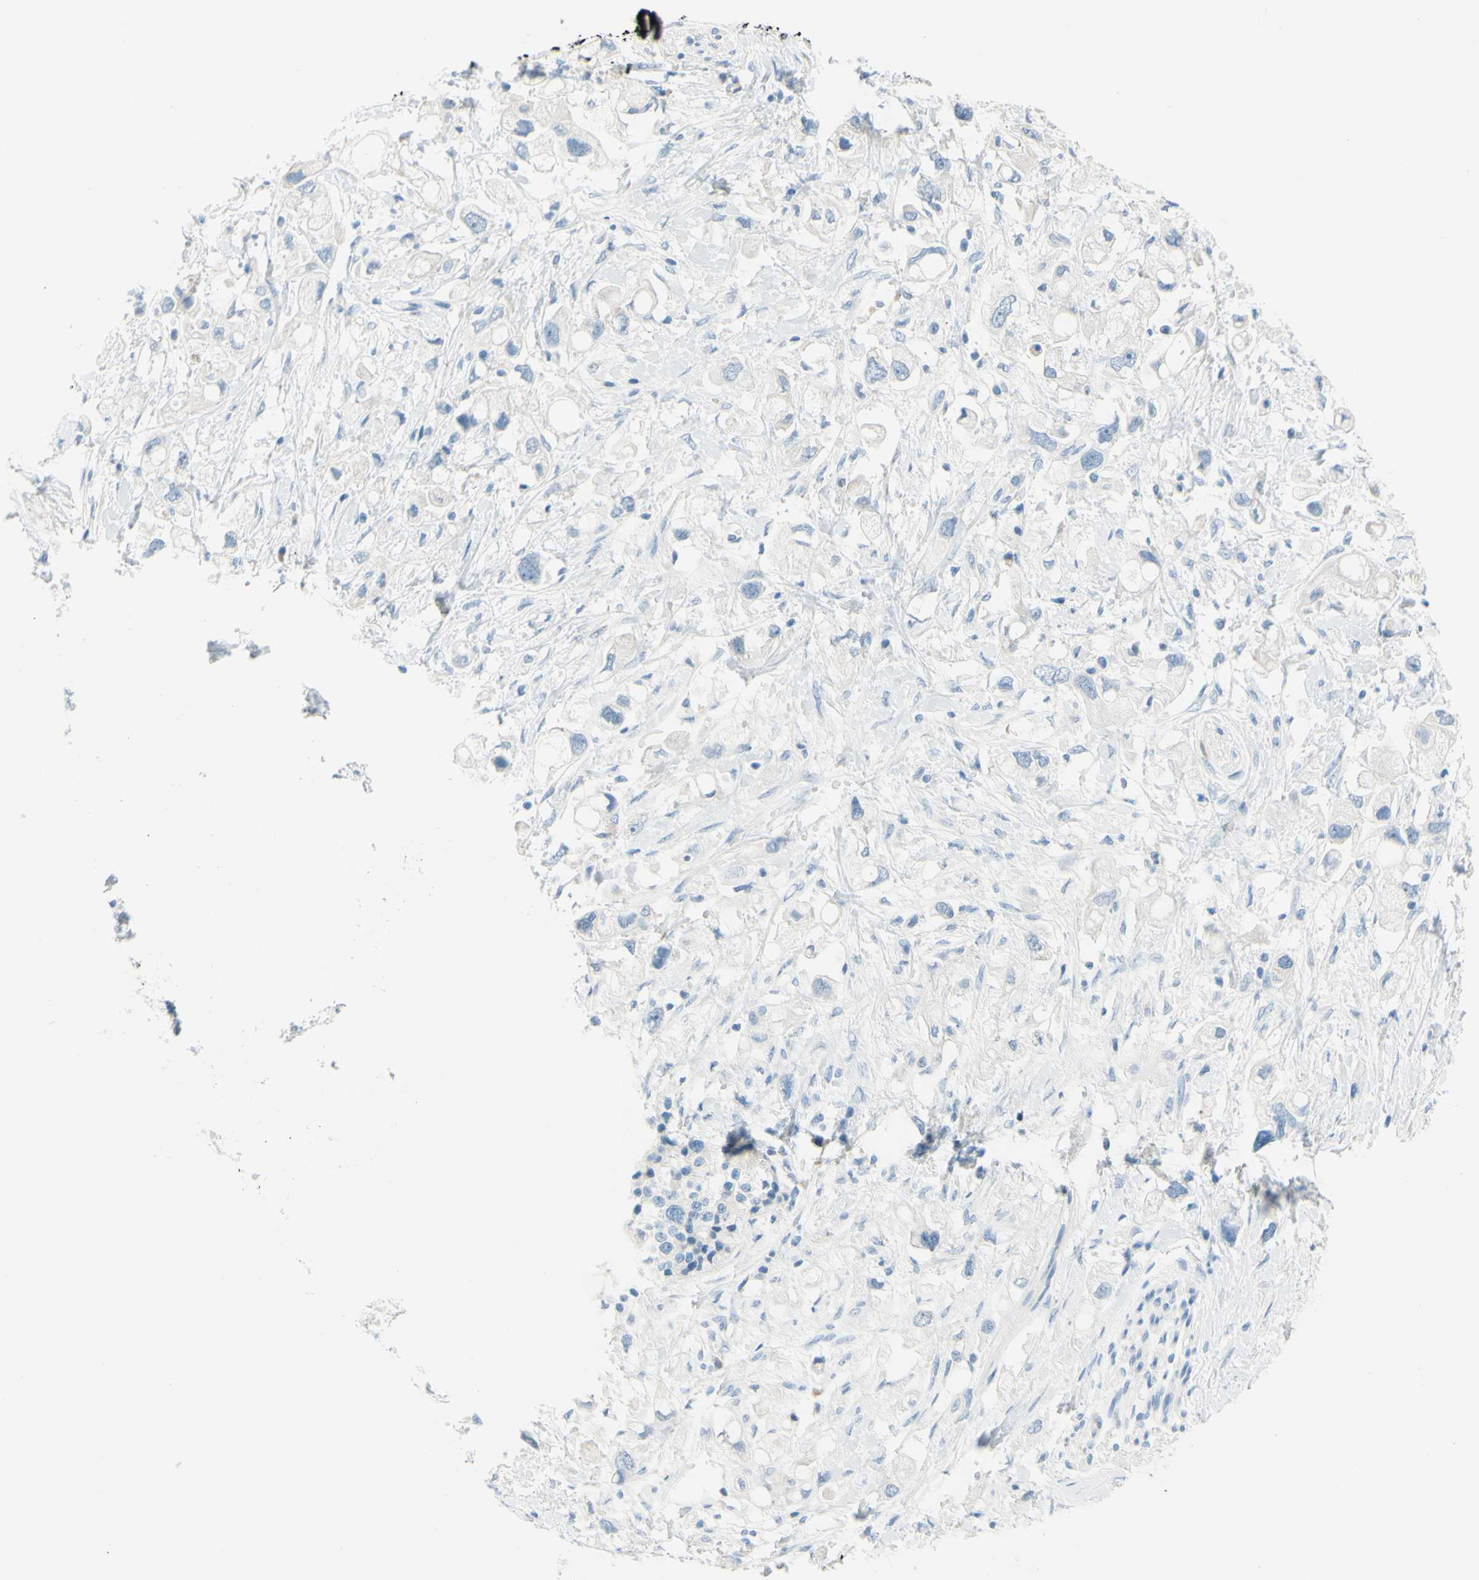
{"staining": {"intensity": "negative", "quantity": "none", "location": "none"}, "tissue": "pancreatic cancer", "cell_type": "Tumor cells", "image_type": "cancer", "snomed": [{"axis": "morphology", "description": "Adenocarcinoma, NOS"}, {"axis": "topography", "description": "Pancreas"}], "caption": "Tumor cells show no significant expression in adenocarcinoma (pancreatic).", "gene": "SLC1A2", "patient": {"sex": "female", "age": 56}}